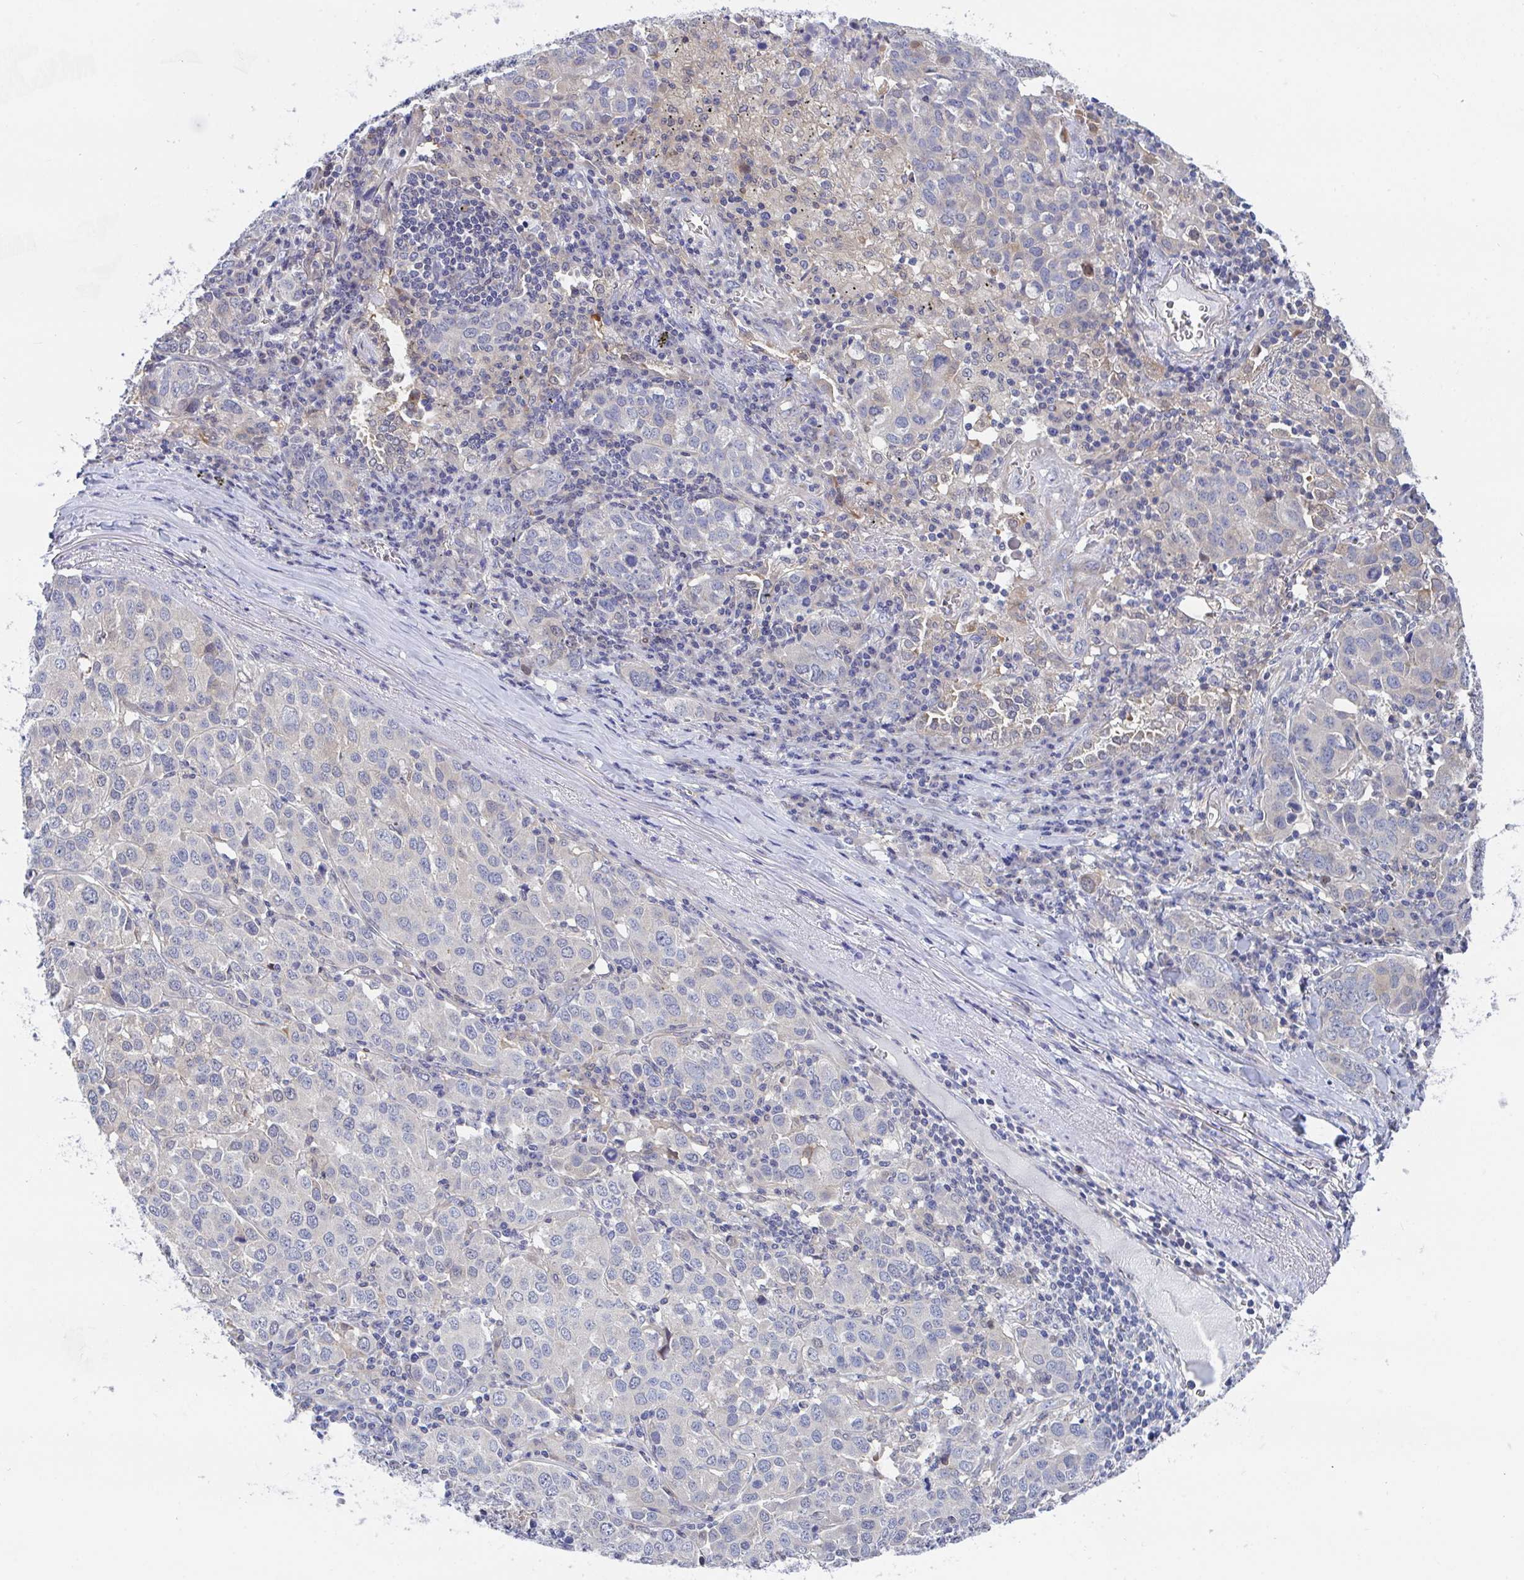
{"staining": {"intensity": "negative", "quantity": "none", "location": "none"}, "tissue": "lung cancer", "cell_type": "Tumor cells", "image_type": "cancer", "snomed": [{"axis": "morphology", "description": "Adenocarcinoma, NOS"}, {"axis": "morphology", "description": "Adenocarcinoma, metastatic, NOS"}, {"axis": "topography", "description": "Lymph node"}, {"axis": "topography", "description": "Lung"}], "caption": "A histopathology image of adenocarcinoma (lung) stained for a protein reveals no brown staining in tumor cells.", "gene": "P2RX3", "patient": {"sex": "female", "age": 65}}